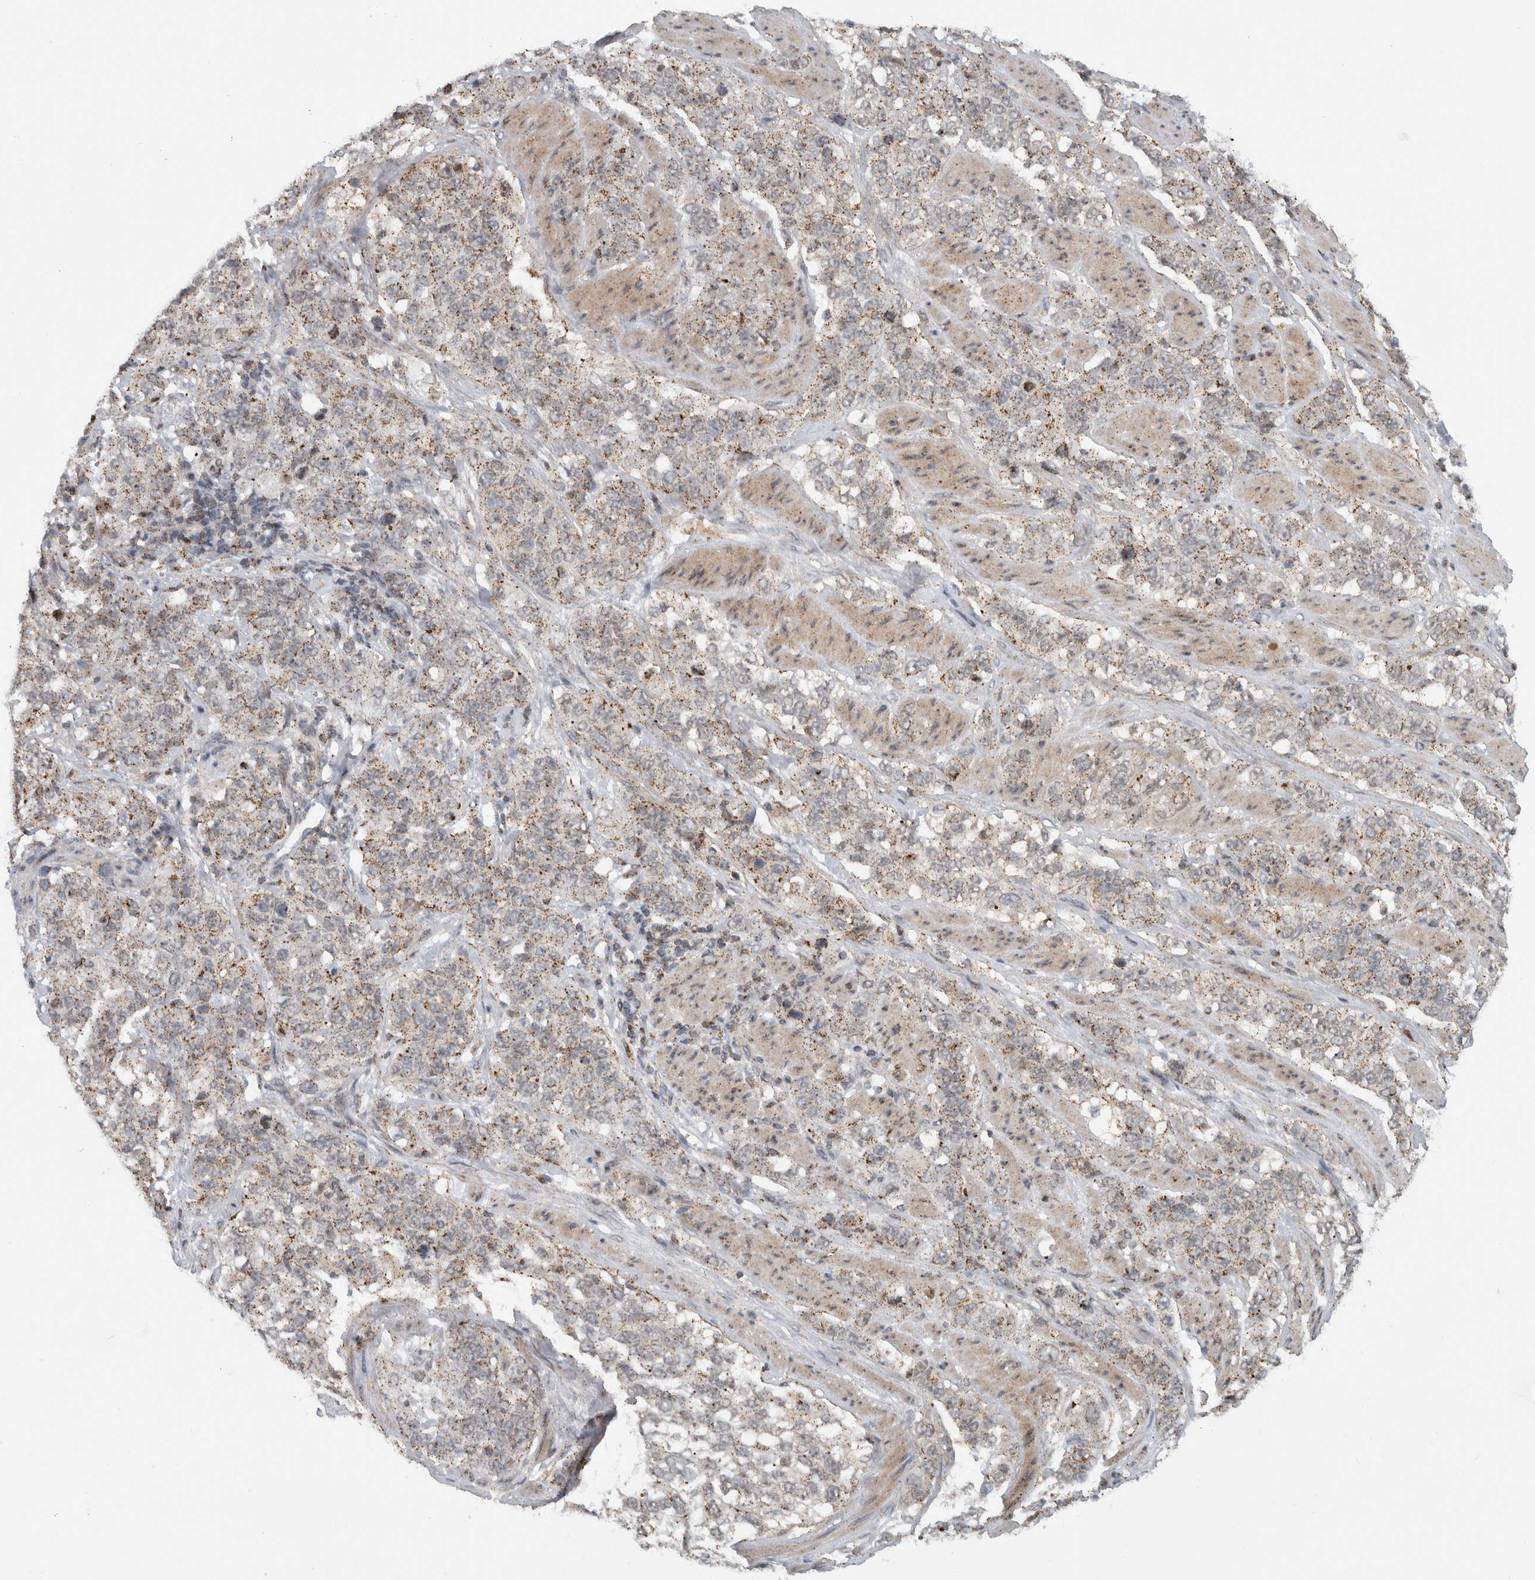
{"staining": {"intensity": "weak", "quantity": ">75%", "location": "cytoplasmic/membranous"}, "tissue": "stomach cancer", "cell_type": "Tumor cells", "image_type": "cancer", "snomed": [{"axis": "morphology", "description": "Adenocarcinoma, NOS"}, {"axis": "topography", "description": "Stomach"}], "caption": "Stomach cancer stained for a protein (brown) exhibits weak cytoplasmic/membranous positive staining in approximately >75% of tumor cells.", "gene": "MSL1", "patient": {"sex": "male", "age": 48}}